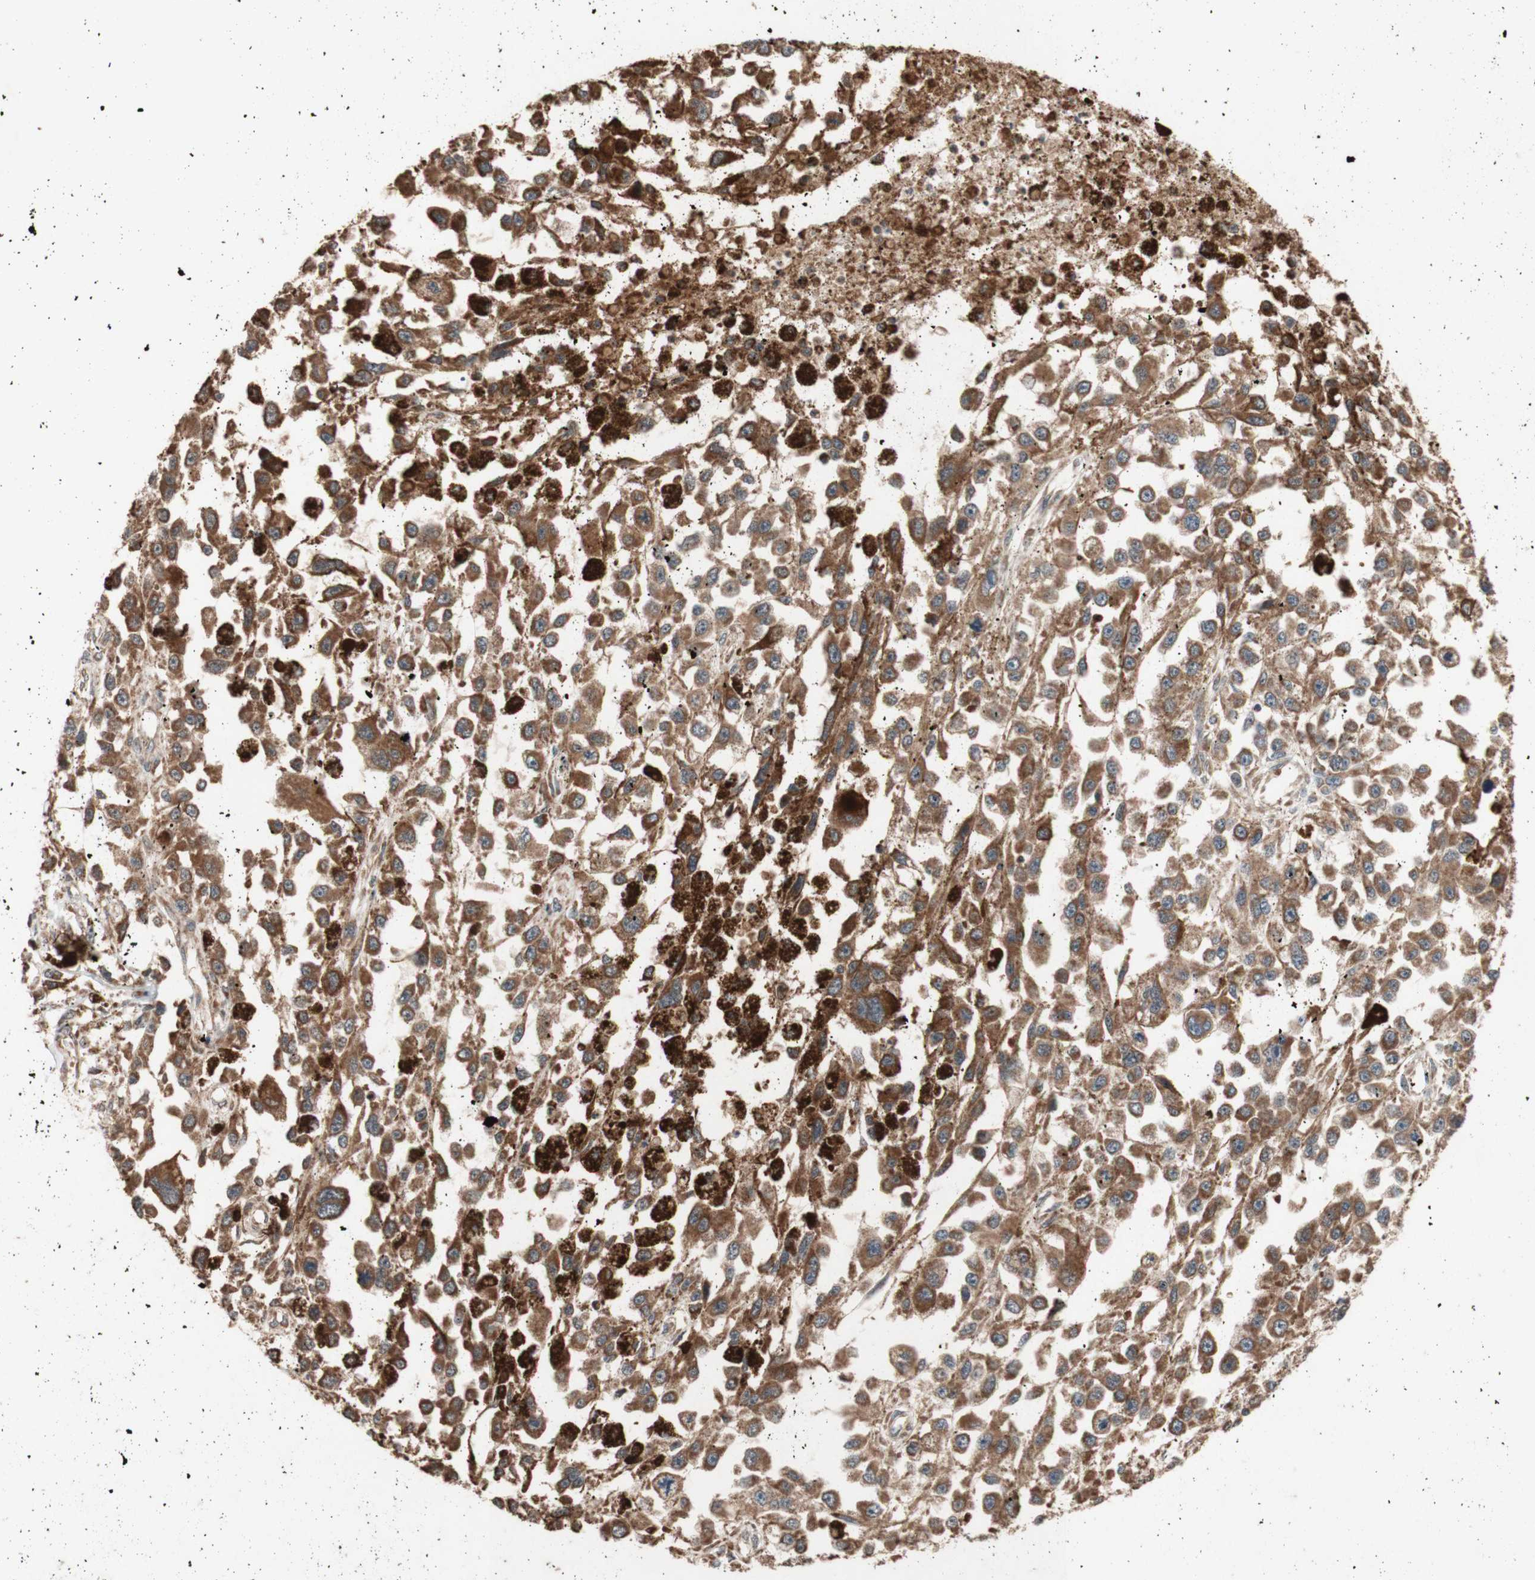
{"staining": {"intensity": "moderate", "quantity": ">75%", "location": "cytoplasmic/membranous"}, "tissue": "melanoma", "cell_type": "Tumor cells", "image_type": "cancer", "snomed": [{"axis": "morphology", "description": "Malignant melanoma, Metastatic site"}, {"axis": "topography", "description": "Lymph node"}], "caption": "The histopathology image exhibits immunohistochemical staining of melanoma. There is moderate cytoplasmic/membranous staining is identified in approximately >75% of tumor cells.", "gene": "DDOST", "patient": {"sex": "male", "age": 59}}